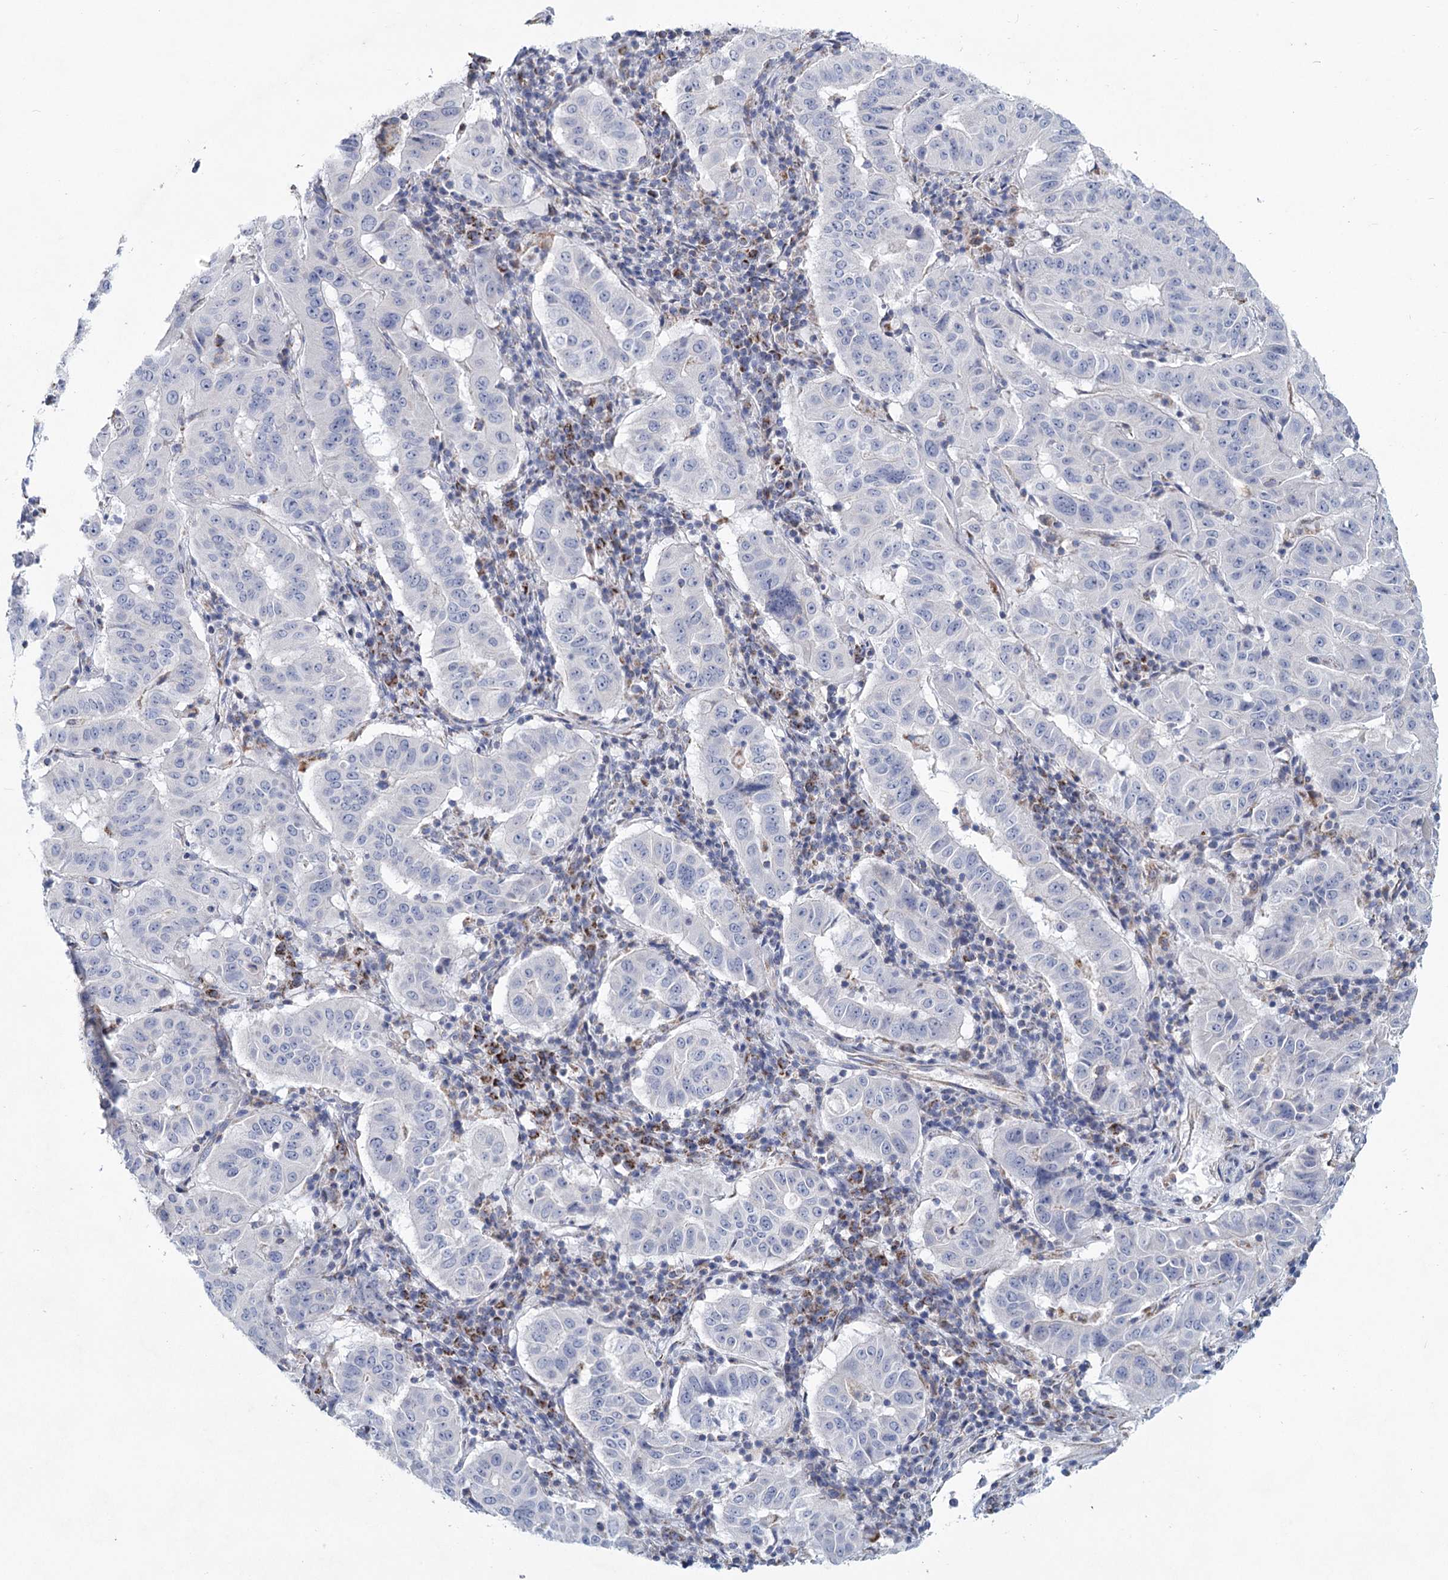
{"staining": {"intensity": "negative", "quantity": "none", "location": "none"}, "tissue": "pancreatic cancer", "cell_type": "Tumor cells", "image_type": "cancer", "snomed": [{"axis": "morphology", "description": "Adenocarcinoma, NOS"}, {"axis": "topography", "description": "Pancreas"}], "caption": "This photomicrograph is of pancreatic cancer stained with immunohistochemistry to label a protein in brown with the nuclei are counter-stained blue. There is no positivity in tumor cells.", "gene": "NDUFC2", "patient": {"sex": "male", "age": 63}}